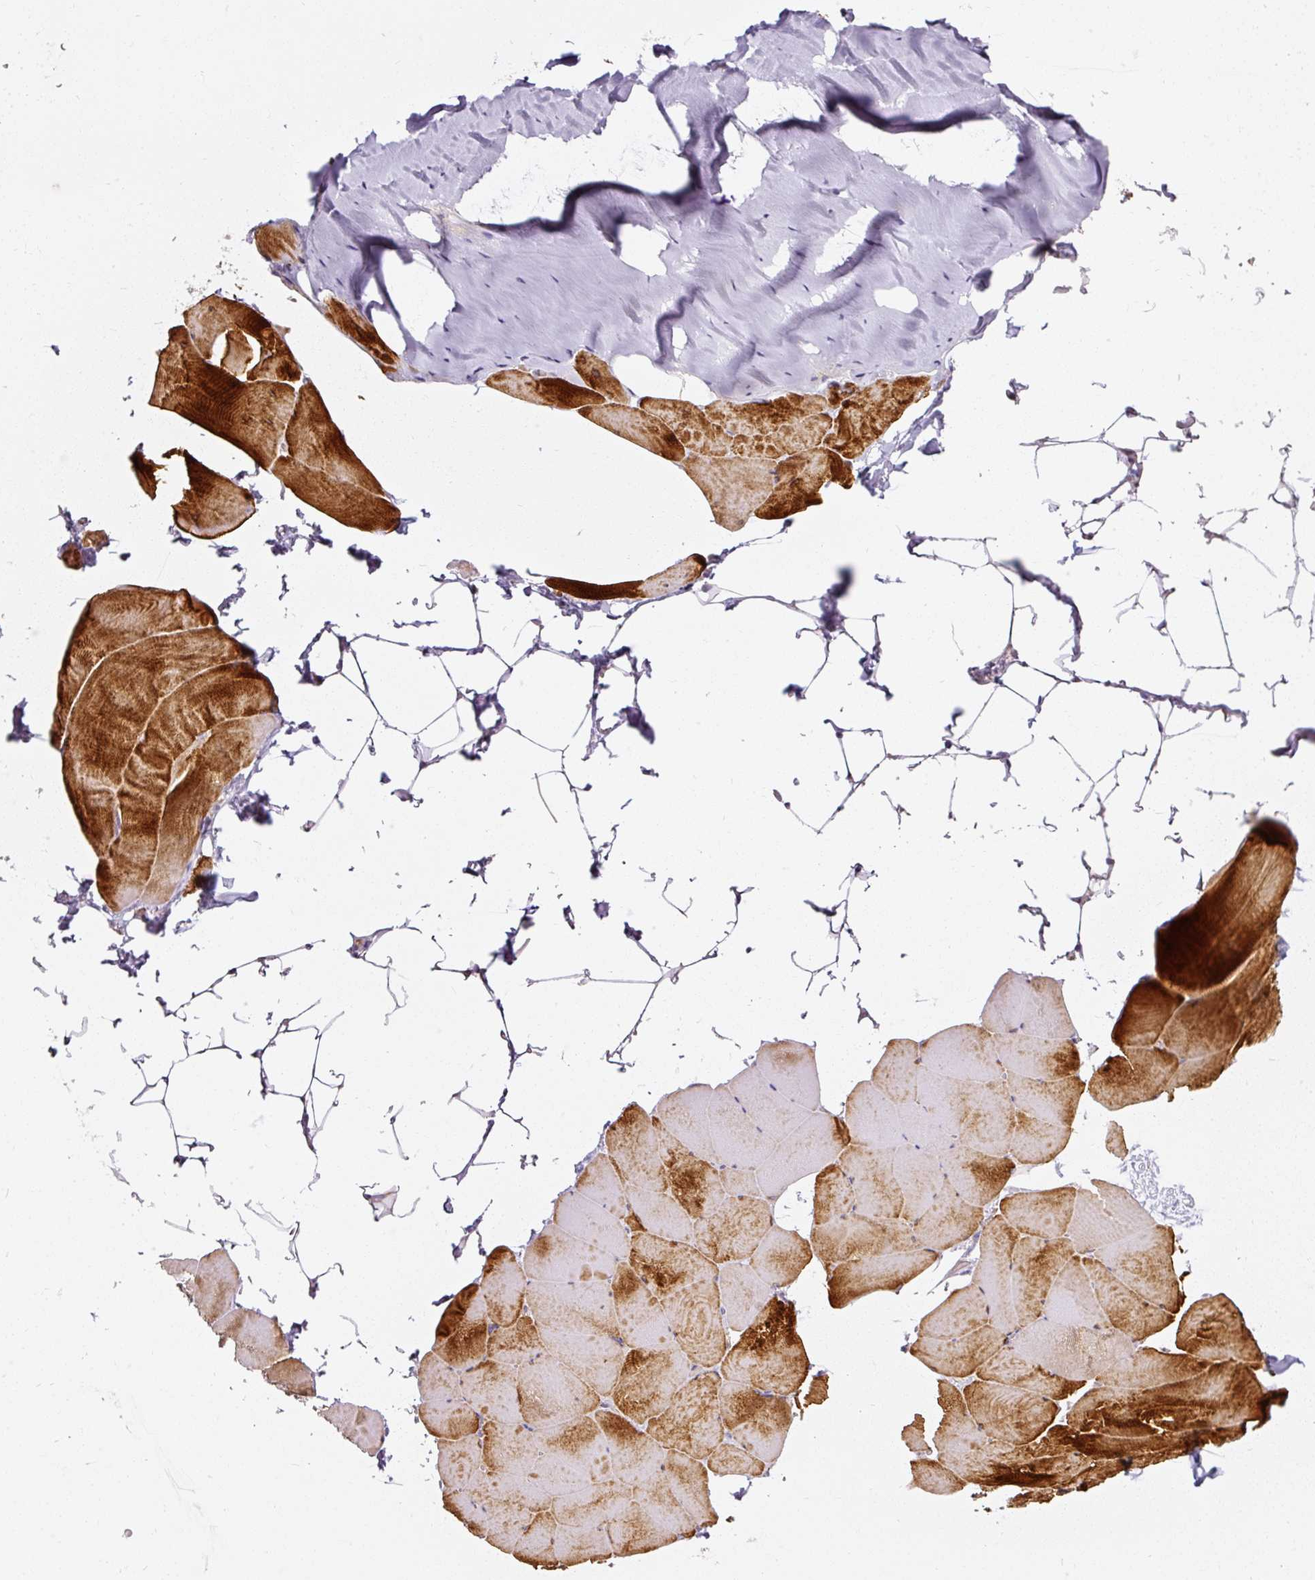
{"staining": {"intensity": "strong", "quantity": ">75%", "location": "cytoplasmic/membranous"}, "tissue": "skeletal muscle", "cell_type": "Myocytes", "image_type": "normal", "snomed": [{"axis": "morphology", "description": "Normal tissue, NOS"}, {"axis": "topography", "description": "Skeletal muscle"}], "caption": "Immunohistochemical staining of unremarkable human skeletal muscle reveals >75% levels of strong cytoplasmic/membranous protein staining in approximately >75% of myocytes.", "gene": "RPL10A", "patient": {"sex": "female", "age": 64}}